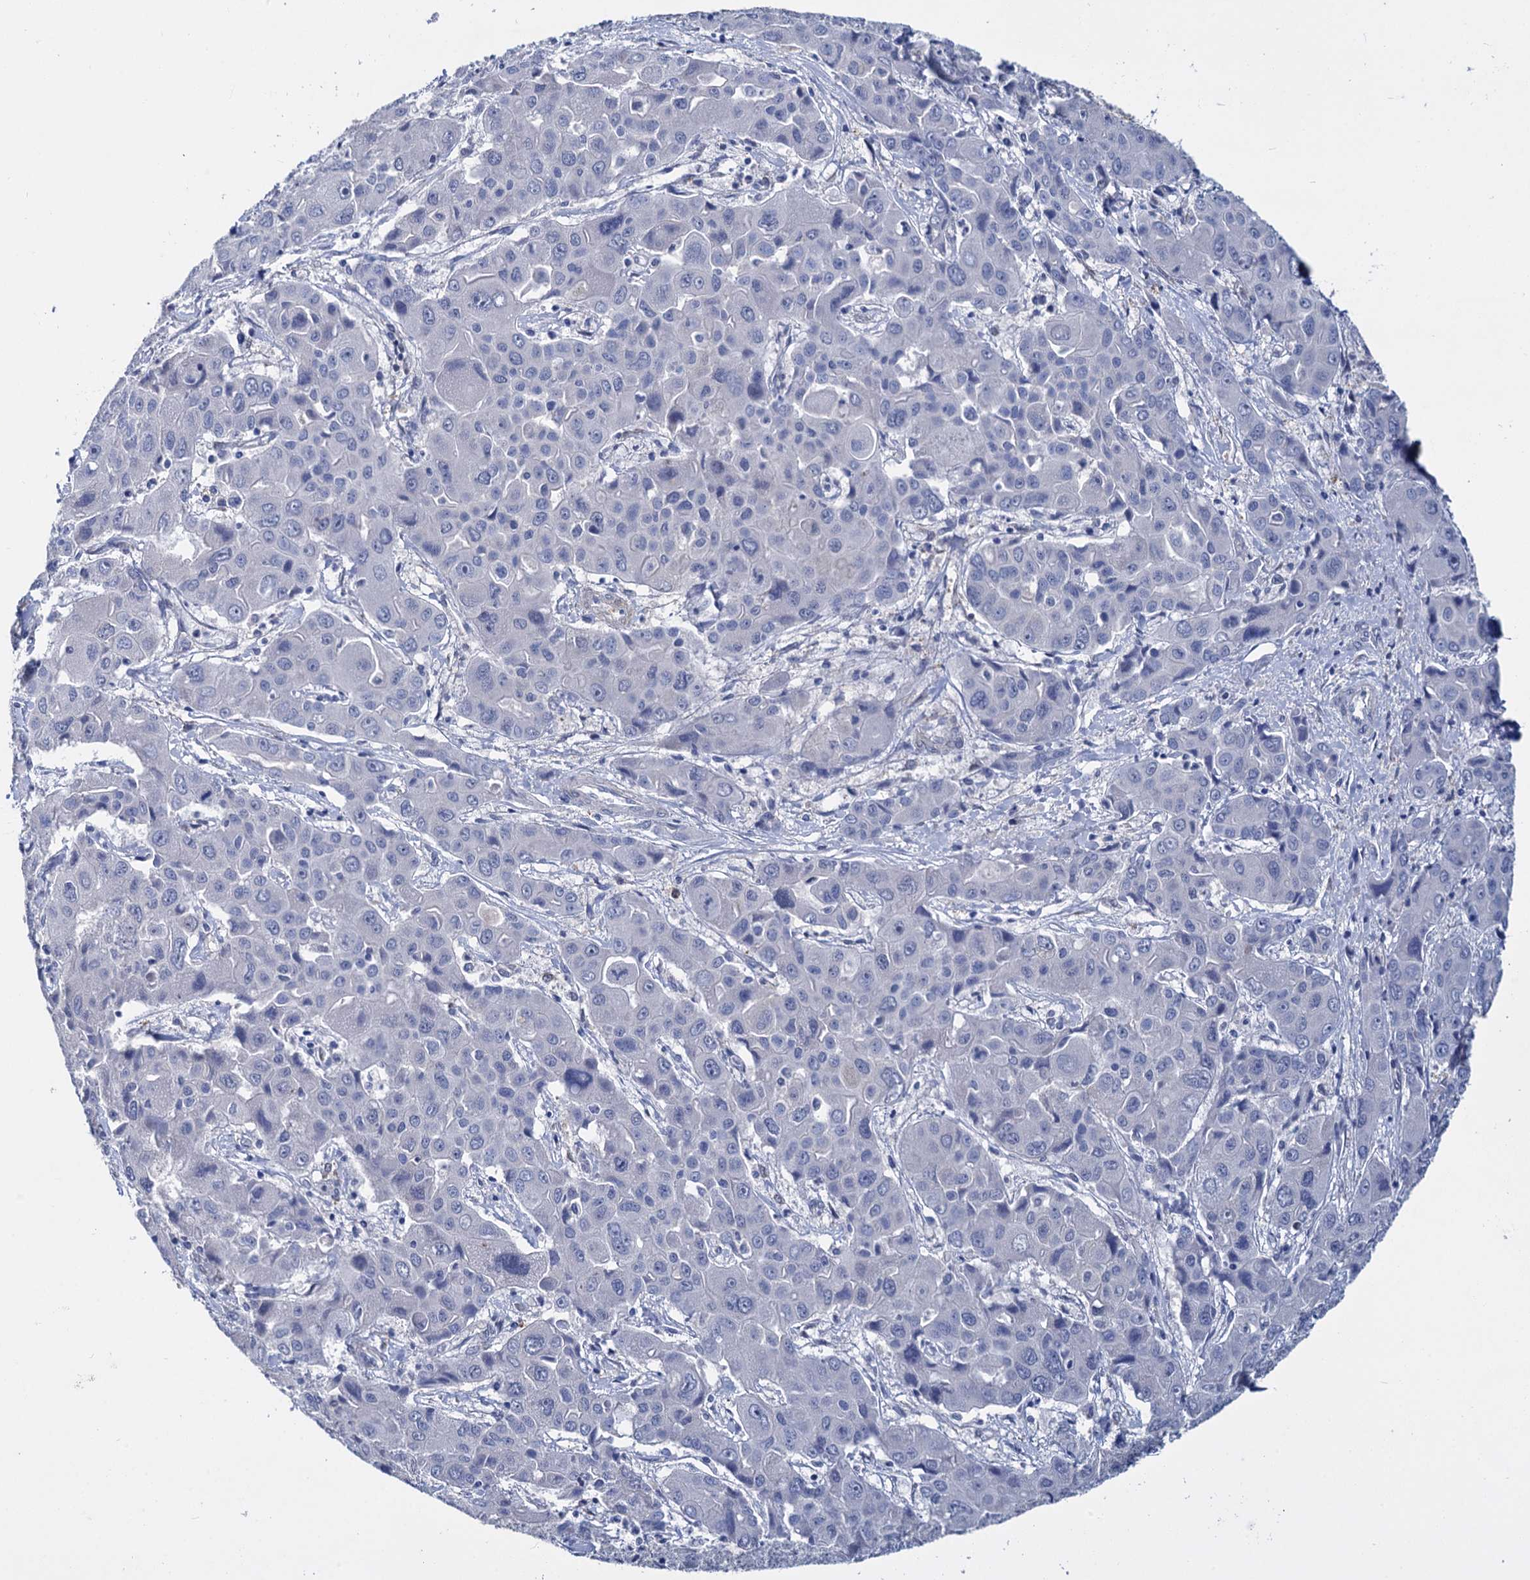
{"staining": {"intensity": "negative", "quantity": "none", "location": "none"}, "tissue": "liver cancer", "cell_type": "Tumor cells", "image_type": "cancer", "snomed": [{"axis": "morphology", "description": "Cholangiocarcinoma"}, {"axis": "topography", "description": "Liver"}], "caption": "DAB immunohistochemical staining of human liver cancer displays no significant positivity in tumor cells. (Immunohistochemistry (ihc), brightfield microscopy, high magnification).", "gene": "GSTM3", "patient": {"sex": "male", "age": 67}}